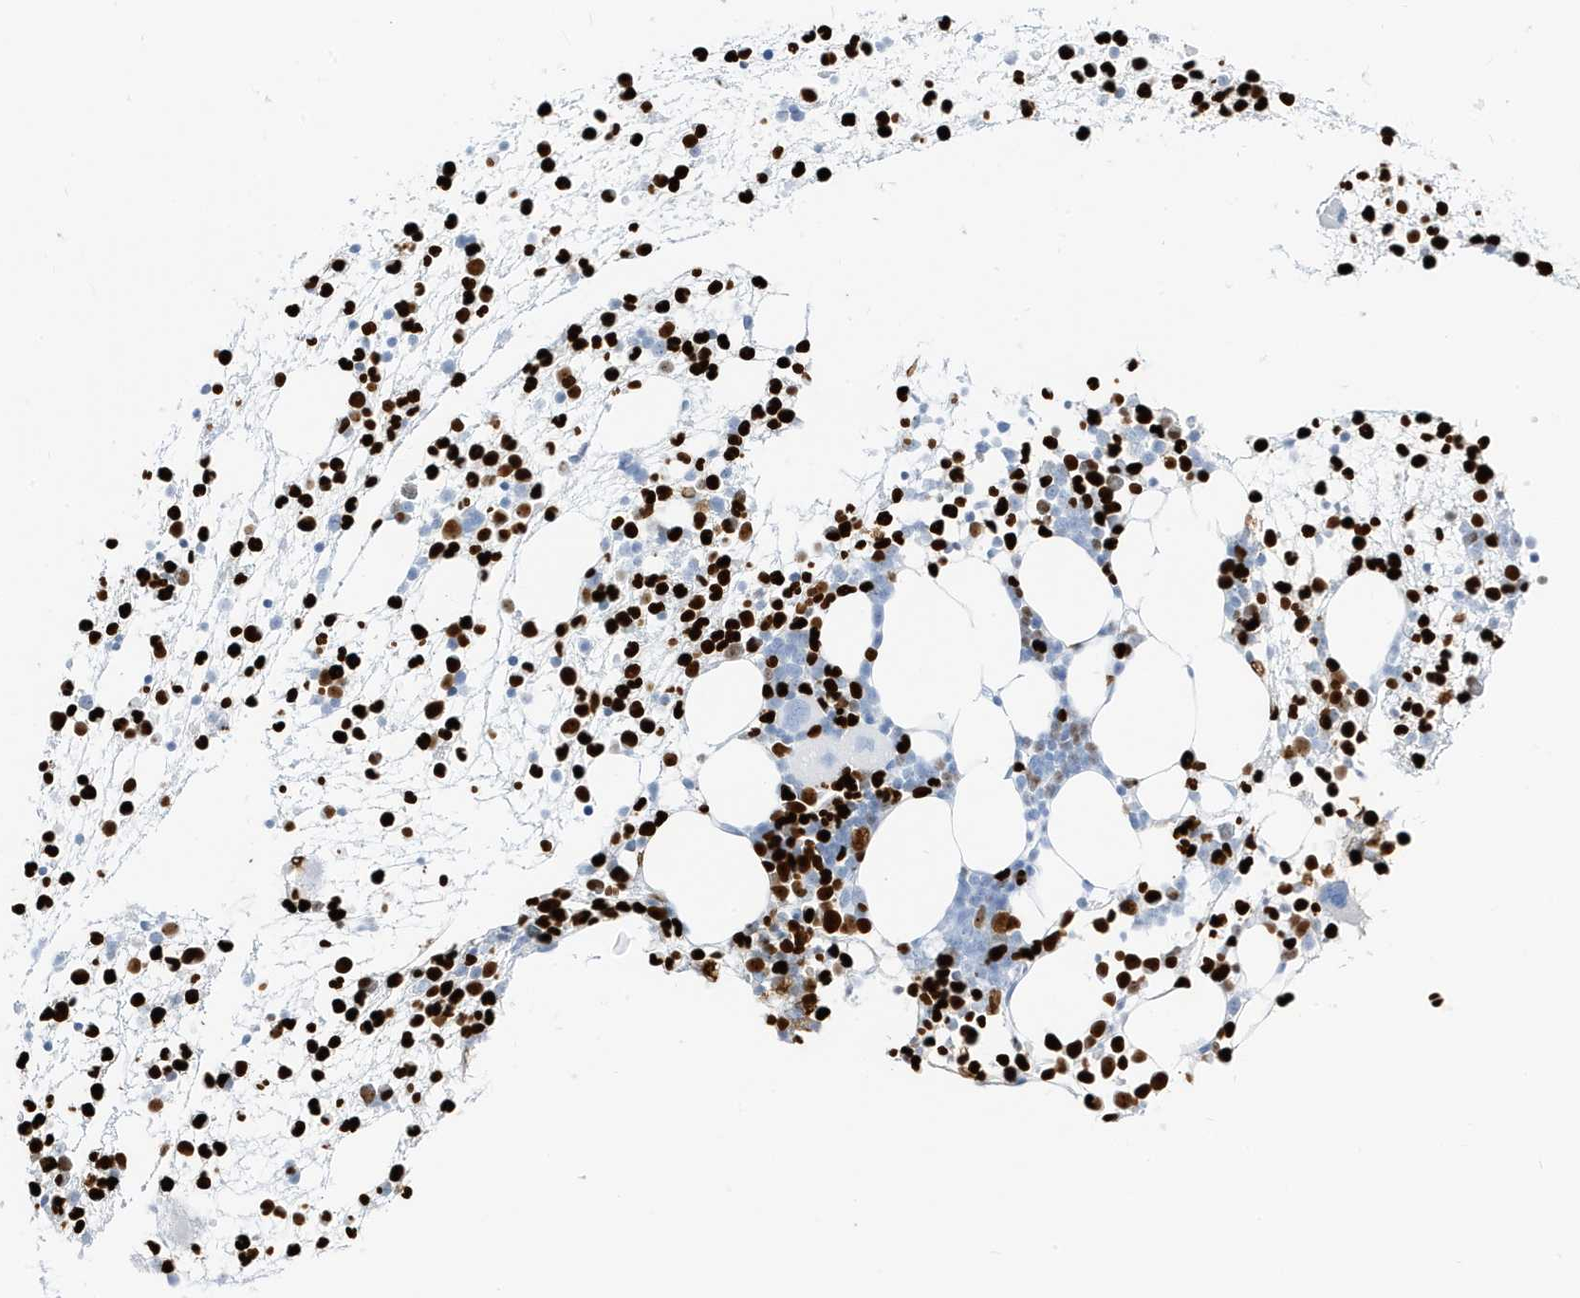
{"staining": {"intensity": "strong", "quantity": "25%-75%", "location": "nuclear"}, "tissue": "bone marrow", "cell_type": "Hematopoietic cells", "image_type": "normal", "snomed": [{"axis": "morphology", "description": "Normal tissue, NOS"}, {"axis": "topography", "description": "Bone marrow"}], "caption": "Immunohistochemical staining of unremarkable human bone marrow reveals 25%-75% levels of strong nuclear protein expression in approximately 25%-75% of hematopoietic cells.", "gene": "MNDA", "patient": {"sex": "male", "age": 54}}